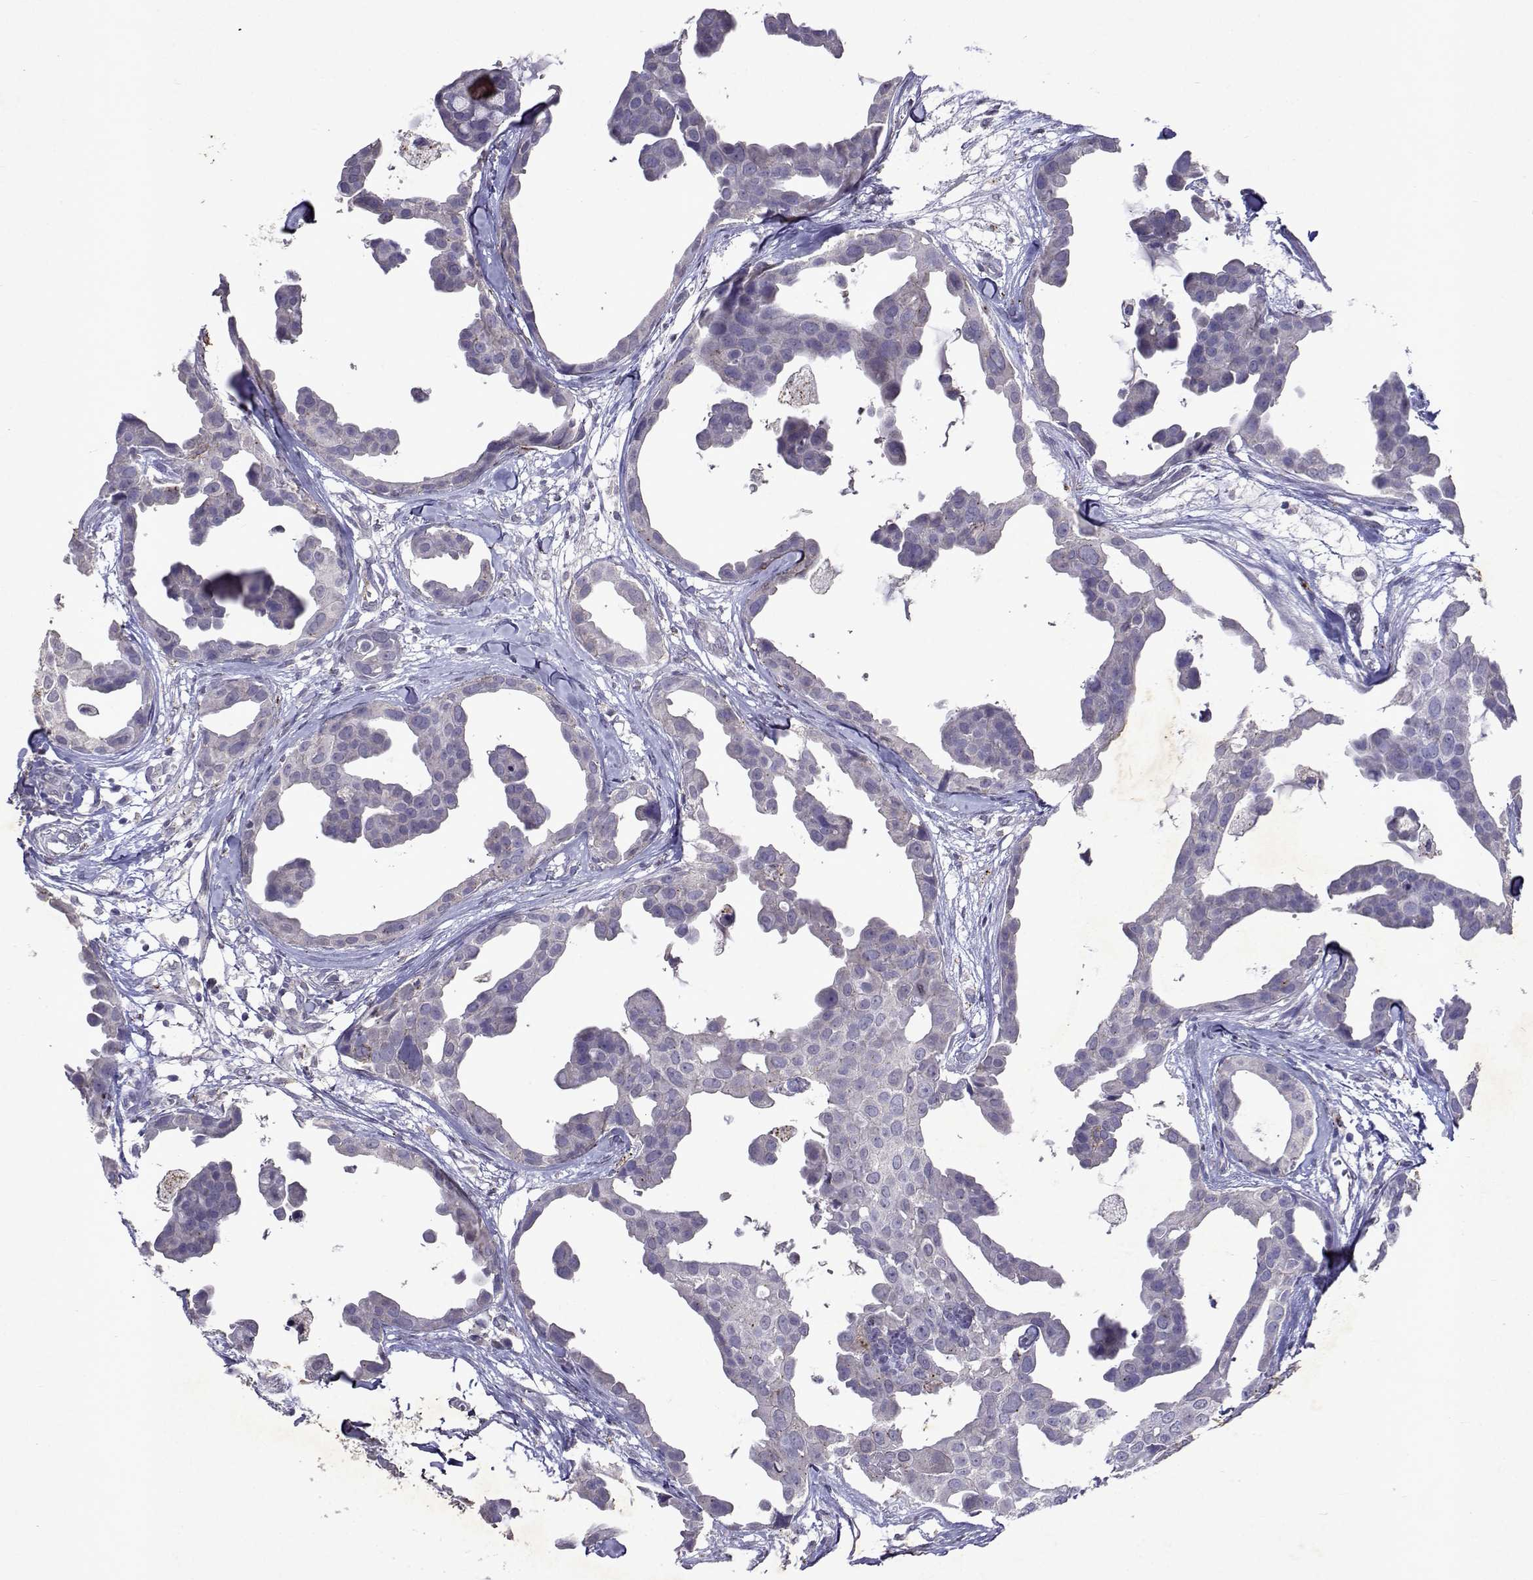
{"staining": {"intensity": "negative", "quantity": "none", "location": "none"}, "tissue": "breast cancer", "cell_type": "Tumor cells", "image_type": "cancer", "snomed": [{"axis": "morphology", "description": "Duct carcinoma"}, {"axis": "topography", "description": "Breast"}], "caption": "Breast invasive ductal carcinoma stained for a protein using immunohistochemistry reveals no positivity tumor cells.", "gene": "DUSP28", "patient": {"sex": "female", "age": 38}}